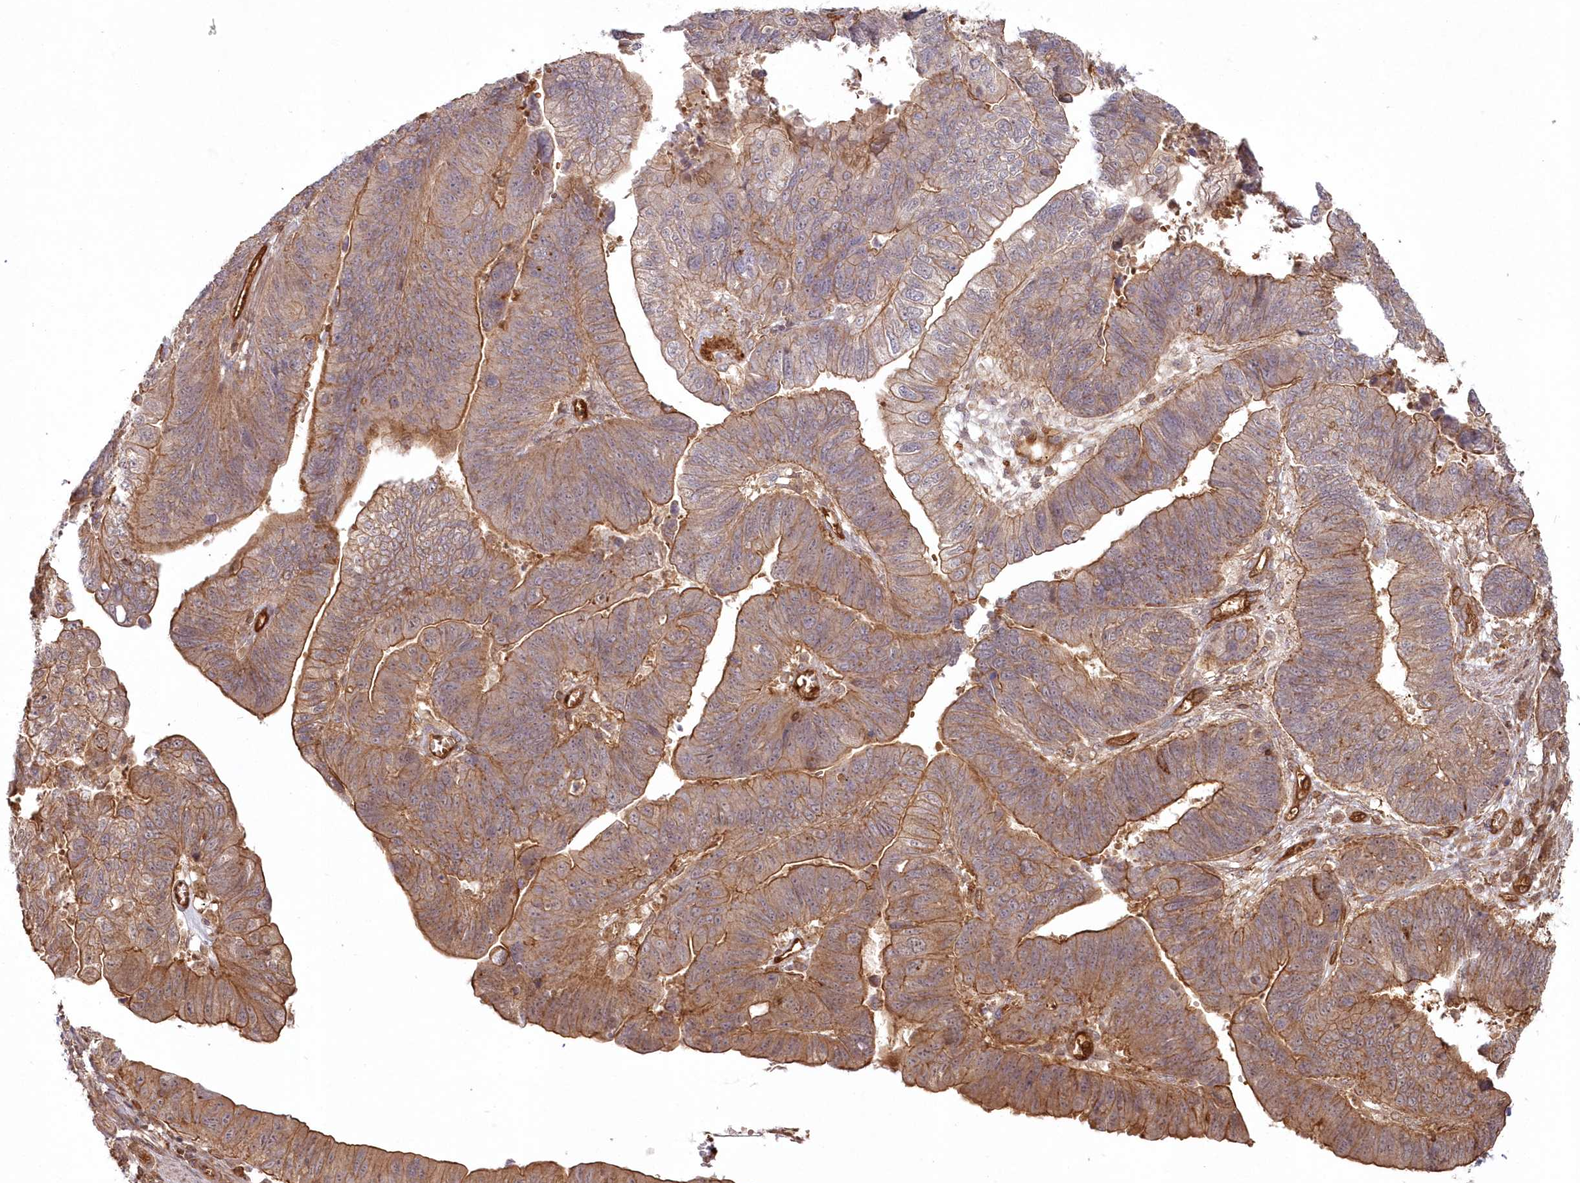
{"staining": {"intensity": "moderate", "quantity": ">75%", "location": "cytoplasmic/membranous"}, "tissue": "stomach cancer", "cell_type": "Tumor cells", "image_type": "cancer", "snomed": [{"axis": "morphology", "description": "Adenocarcinoma, NOS"}, {"axis": "topography", "description": "Stomach"}], "caption": "Immunohistochemical staining of human stomach adenocarcinoma reveals medium levels of moderate cytoplasmic/membranous staining in about >75% of tumor cells. (DAB (3,3'-diaminobenzidine) IHC, brown staining for protein, blue staining for nuclei).", "gene": "RGCC", "patient": {"sex": "male", "age": 59}}